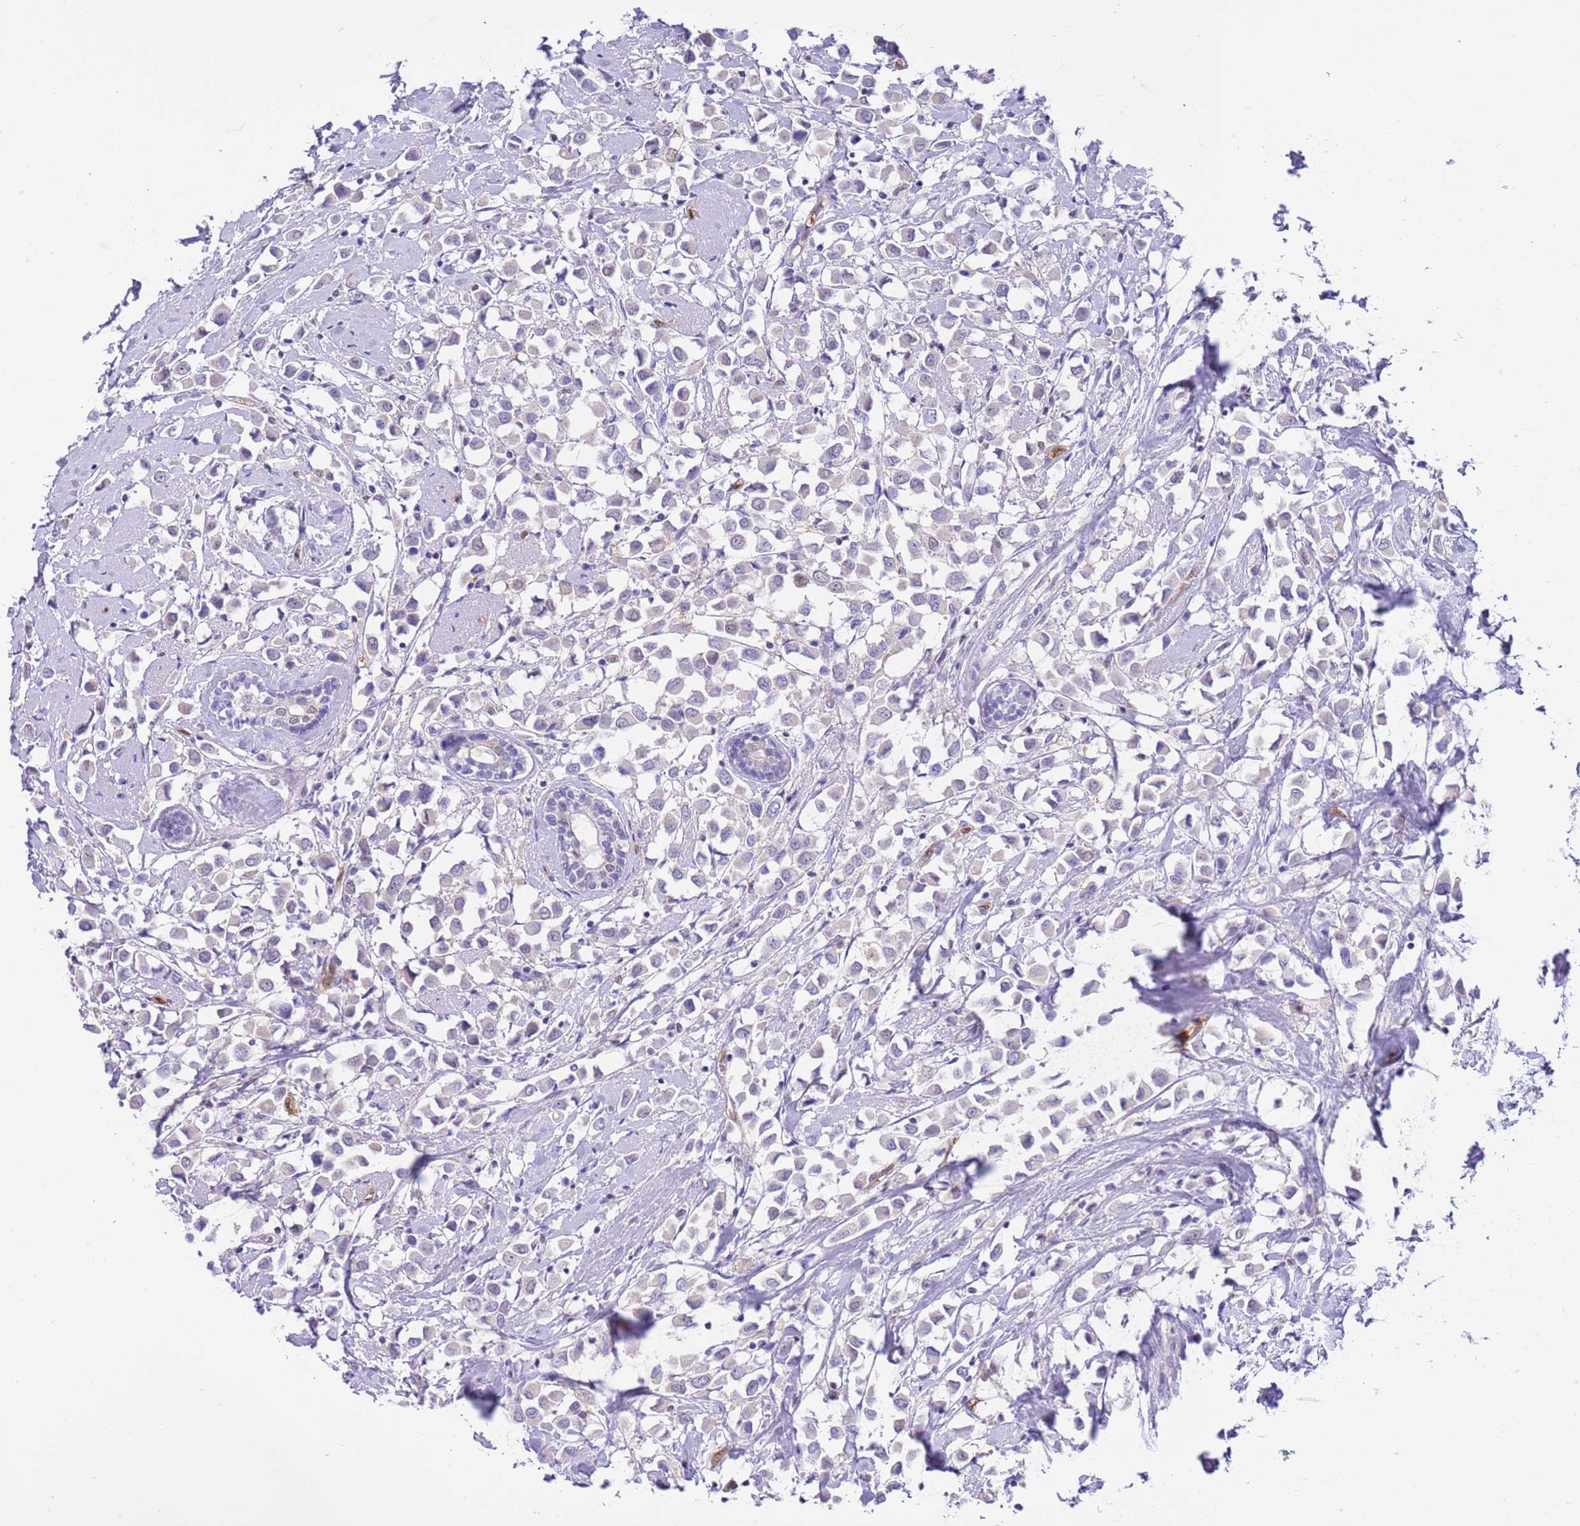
{"staining": {"intensity": "negative", "quantity": "none", "location": "none"}, "tissue": "breast cancer", "cell_type": "Tumor cells", "image_type": "cancer", "snomed": [{"axis": "morphology", "description": "Duct carcinoma"}, {"axis": "topography", "description": "Breast"}], "caption": "IHC histopathology image of human breast cancer stained for a protein (brown), which exhibits no staining in tumor cells.", "gene": "DDI2", "patient": {"sex": "female", "age": 61}}